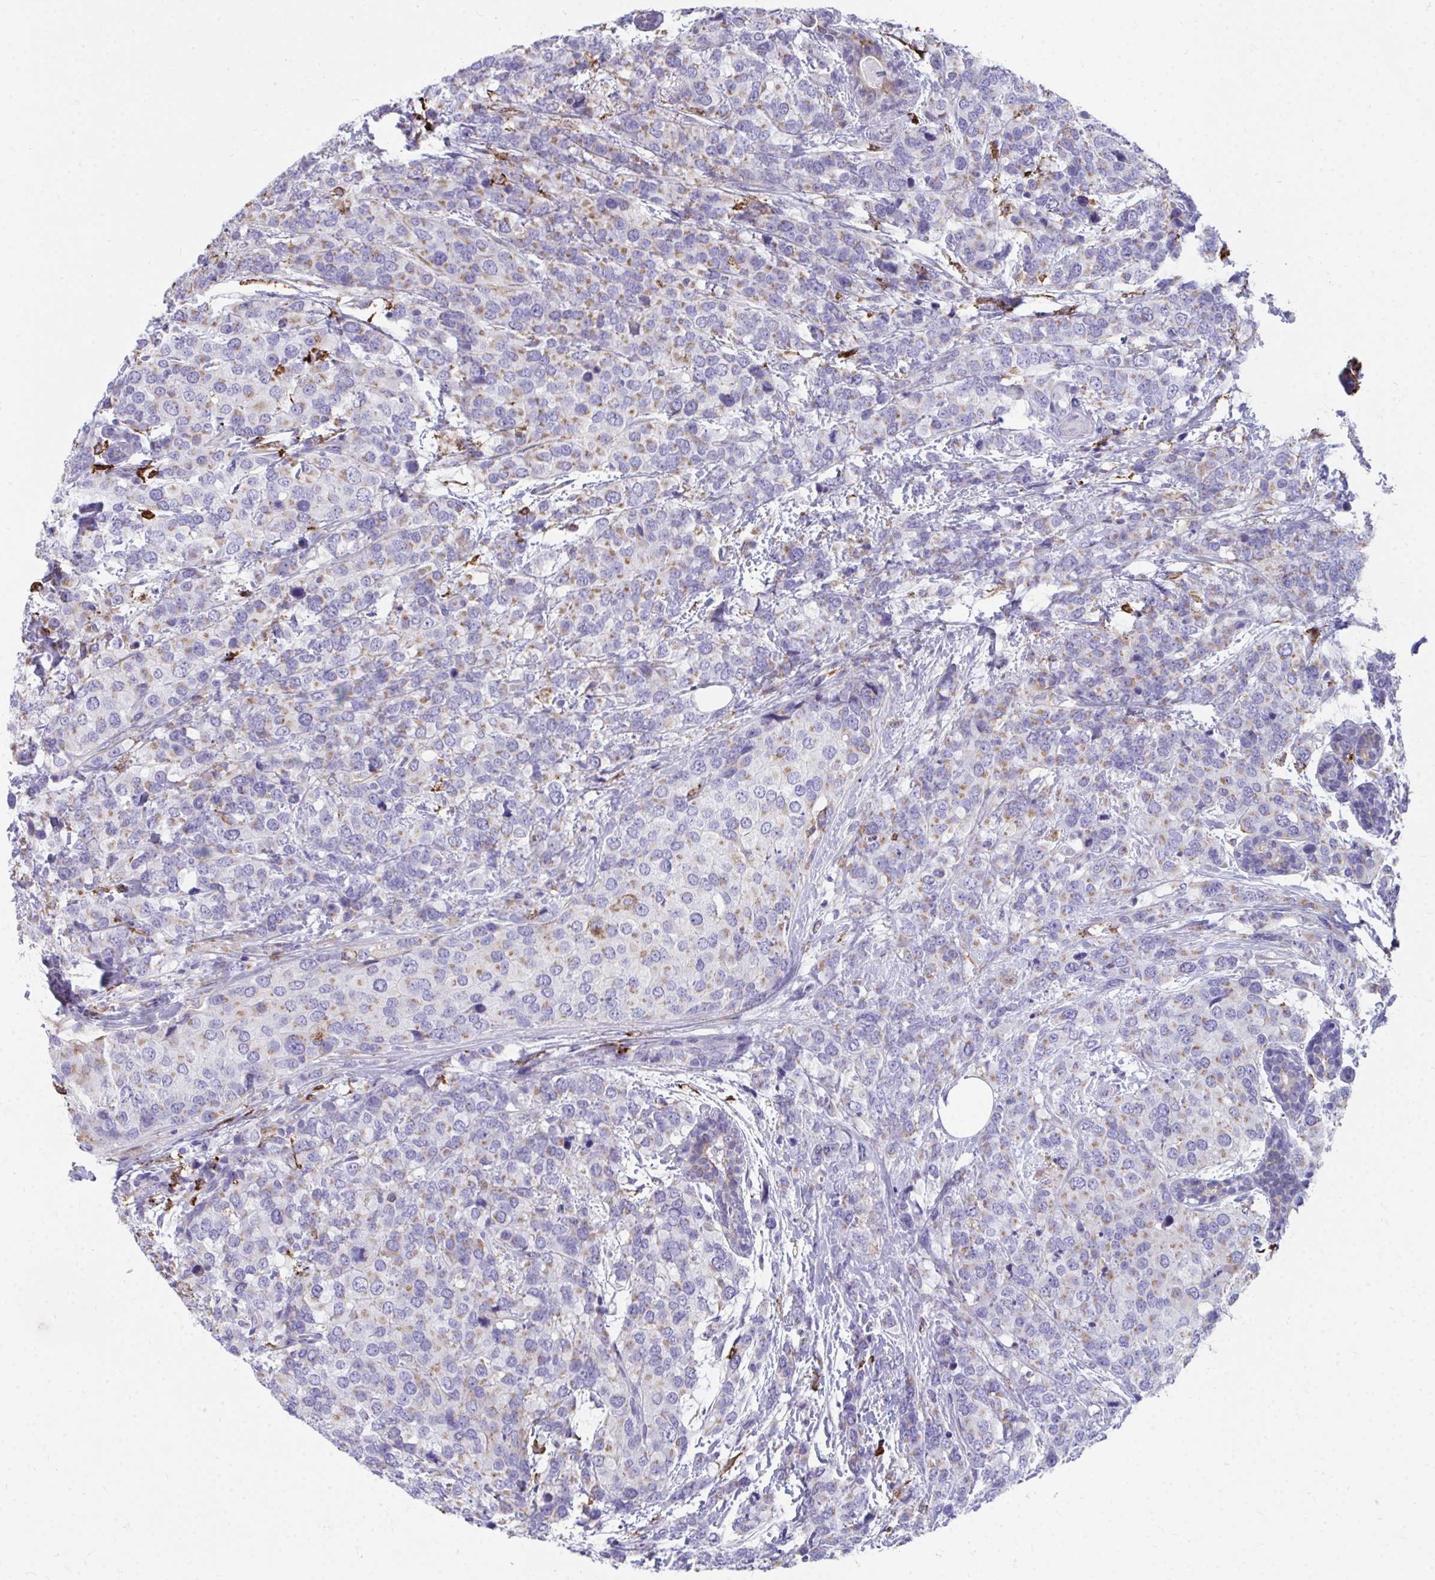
{"staining": {"intensity": "weak", "quantity": "25%-75%", "location": "cytoplasmic/membranous"}, "tissue": "breast cancer", "cell_type": "Tumor cells", "image_type": "cancer", "snomed": [{"axis": "morphology", "description": "Lobular carcinoma"}, {"axis": "topography", "description": "Breast"}], "caption": "IHC of breast cancer (lobular carcinoma) displays low levels of weak cytoplasmic/membranous expression in approximately 25%-75% of tumor cells. (DAB = brown stain, brightfield microscopy at high magnification).", "gene": "CD163", "patient": {"sex": "female", "age": 59}}